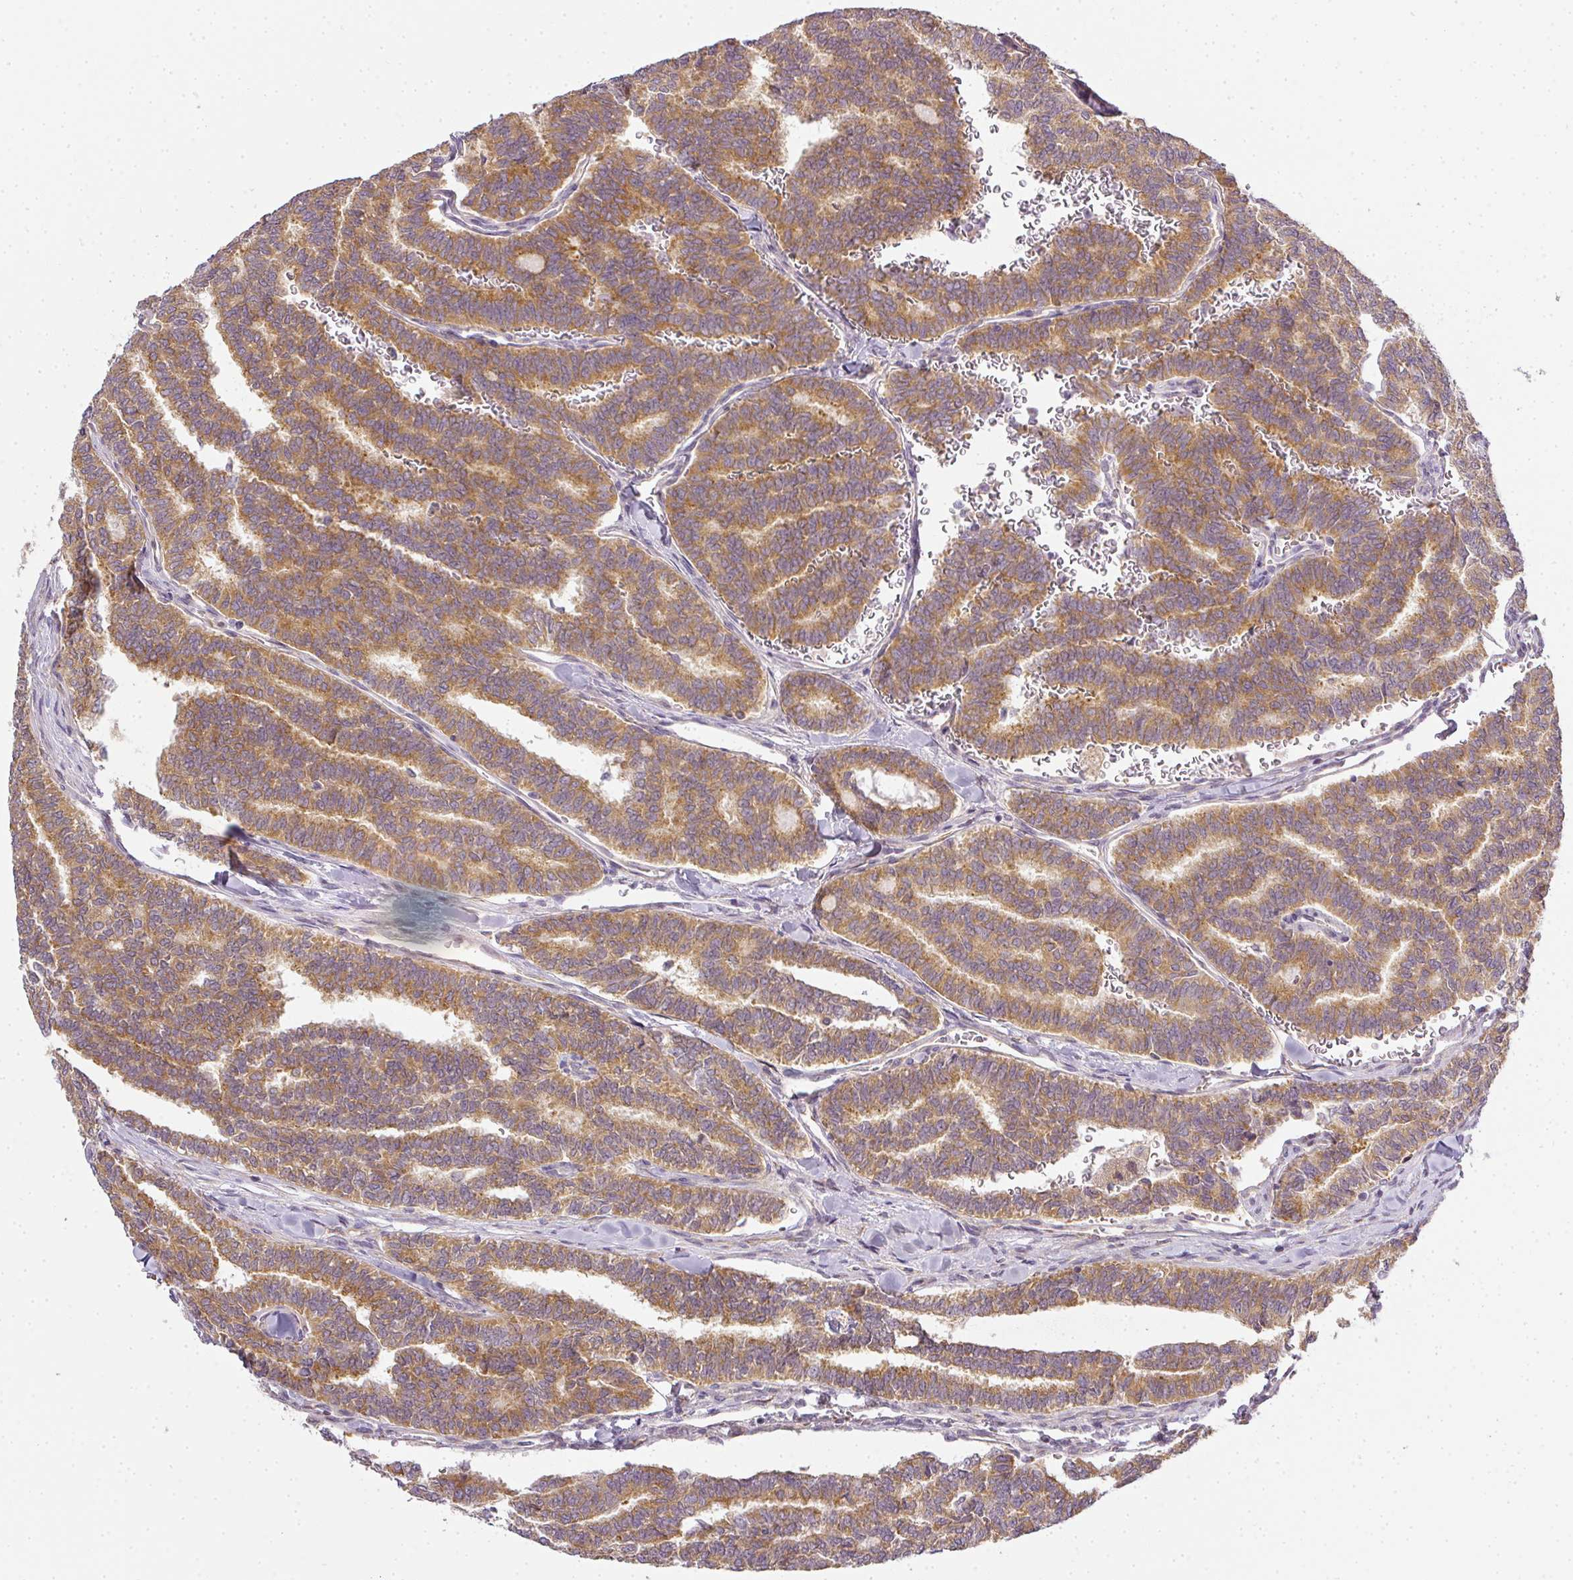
{"staining": {"intensity": "moderate", "quantity": ">75%", "location": "cytoplasmic/membranous"}, "tissue": "thyroid cancer", "cell_type": "Tumor cells", "image_type": "cancer", "snomed": [{"axis": "morphology", "description": "Papillary adenocarcinoma, NOS"}, {"axis": "topography", "description": "Thyroid gland"}], "caption": "This histopathology image reveals IHC staining of thyroid papillary adenocarcinoma, with medium moderate cytoplasmic/membranous staining in approximately >75% of tumor cells.", "gene": "MED19", "patient": {"sex": "female", "age": 35}}